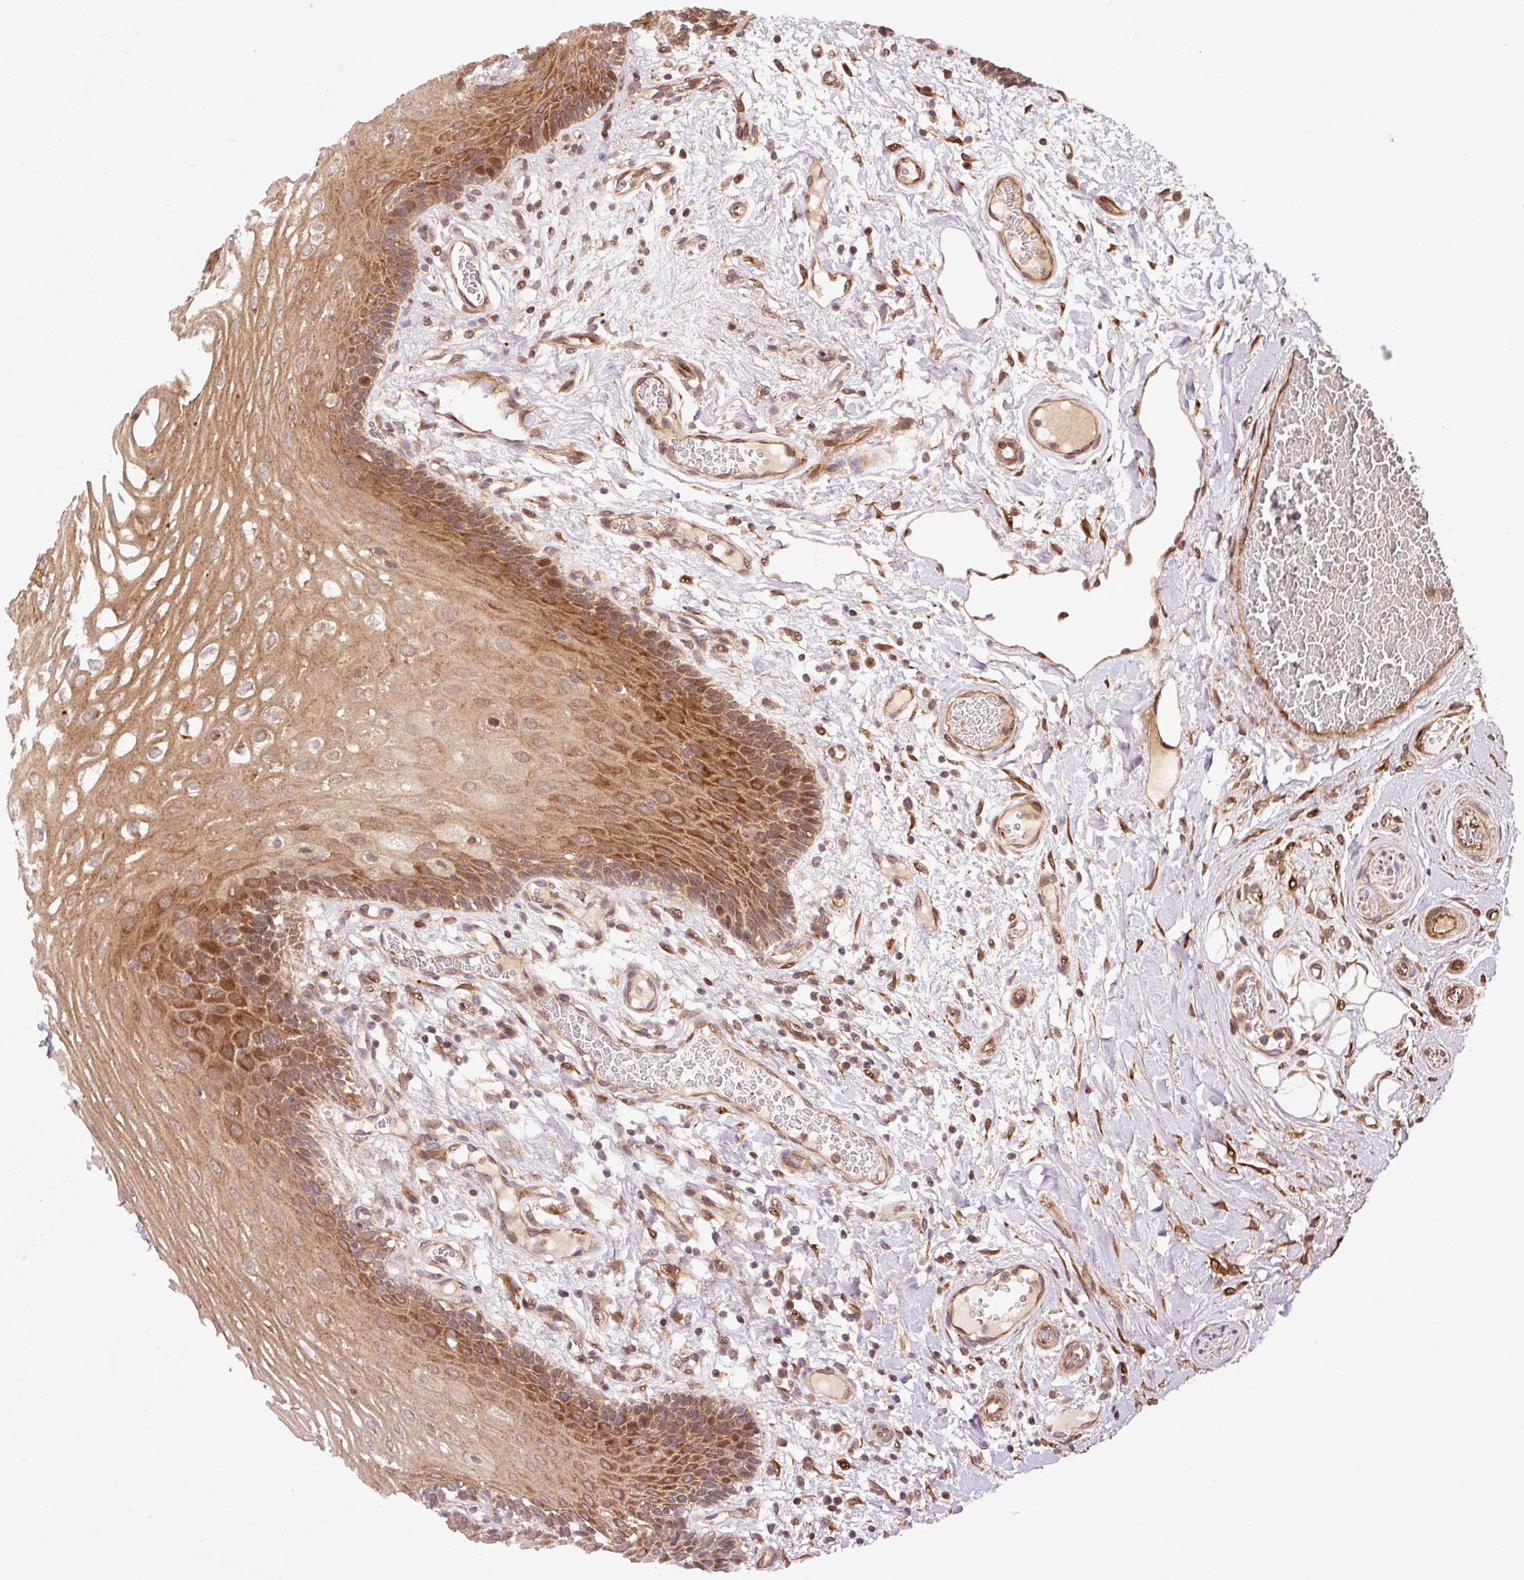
{"staining": {"intensity": "strong", "quantity": "25%-75%", "location": "cytoplasmic/membranous"}, "tissue": "oral mucosa", "cell_type": "Squamous epithelial cells", "image_type": "normal", "snomed": [{"axis": "morphology", "description": "Normal tissue, NOS"}, {"axis": "topography", "description": "Oral tissue"}, {"axis": "topography", "description": "Tounge, NOS"}], "caption": "Immunohistochemistry (DAB (3,3'-diaminobenzidine)) staining of unremarkable oral mucosa exhibits strong cytoplasmic/membranous protein positivity in about 25%-75% of squamous epithelial cells. The protein is stained brown, and the nuclei are stained in blue (DAB (3,3'-diaminobenzidine) IHC with brightfield microscopy, high magnification).", "gene": "OXER1", "patient": {"sex": "female", "age": 60}}